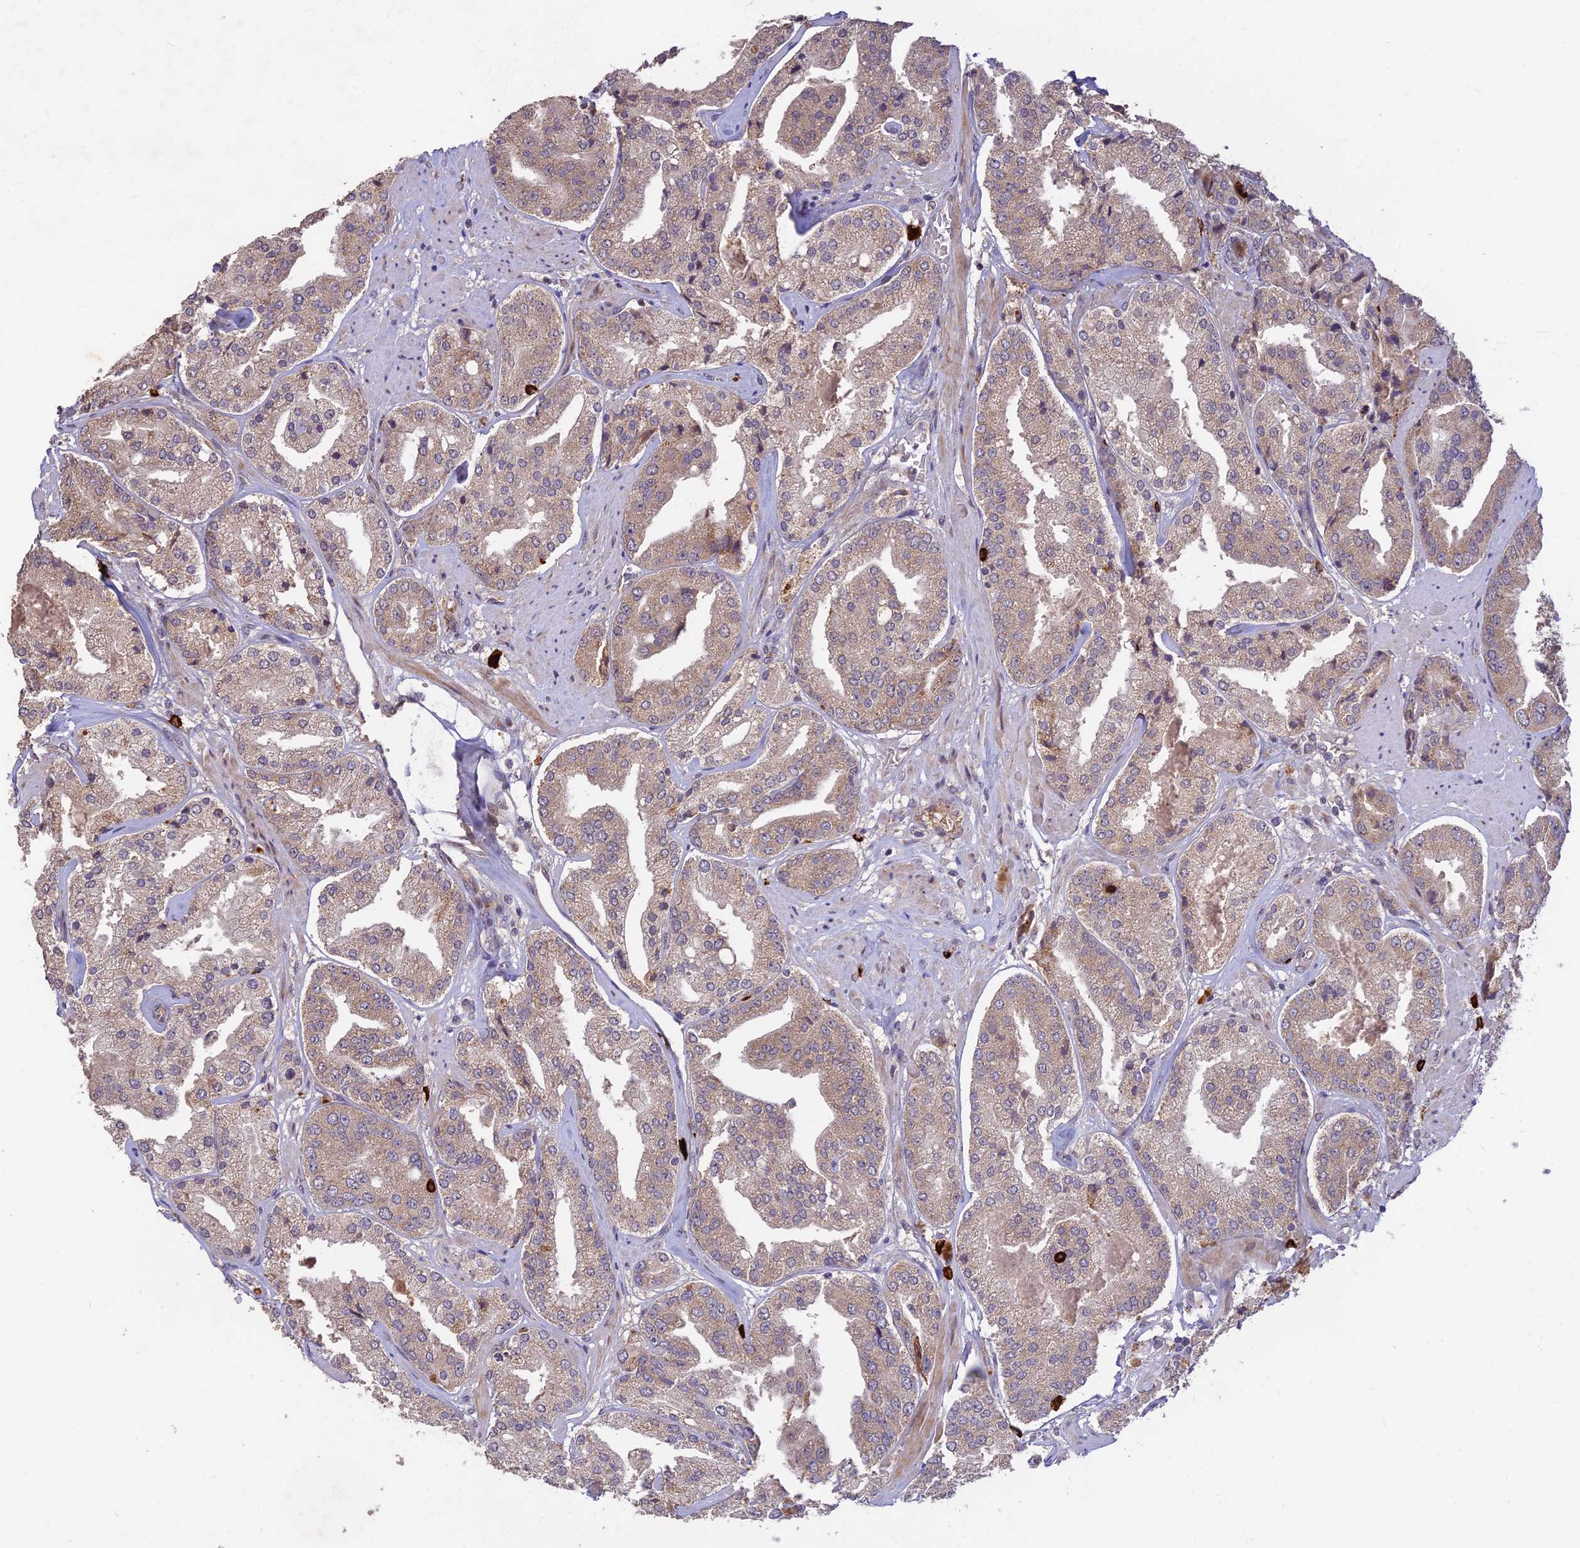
{"staining": {"intensity": "weak", "quantity": ">75%", "location": "cytoplasmic/membranous"}, "tissue": "prostate cancer", "cell_type": "Tumor cells", "image_type": "cancer", "snomed": [{"axis": "morphology", "description": "Adenocarcinoma, High grade"}, {"axis": "topography", "description": "Prostate"}], "caption": "An immunohistochemistry (IHC) micrograph of neoplastic tissue is shown. Protein staining in brown shows weak cytoplasmic/membranous positivity in adenocarcinoma (high-grade) (prostate) within tumor cells.", "gene": "ASPDH", "patient": {"sex": "male", "age": 63}}